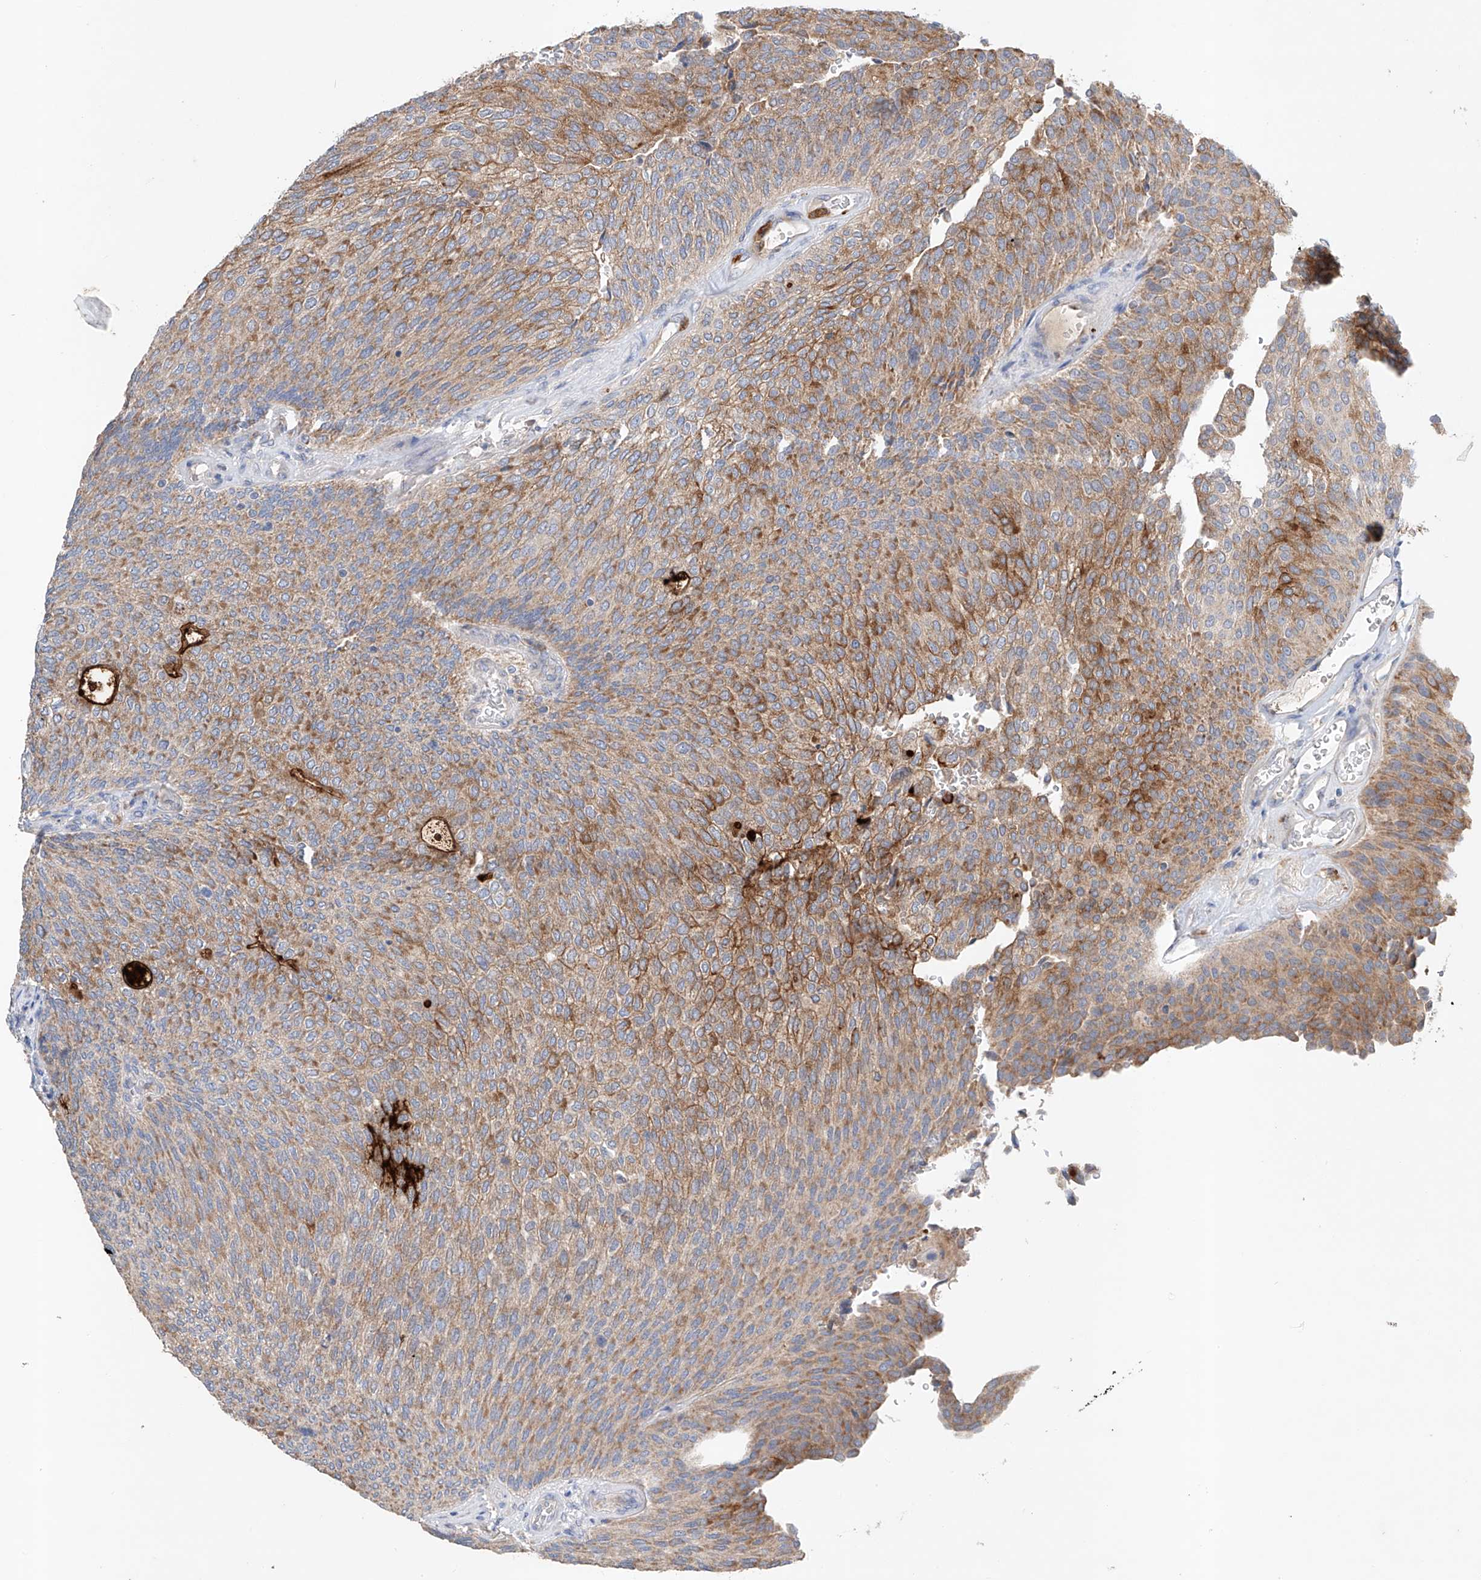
{"staining": {"intensity": "moderate", "quantity": ">75%", "location": "cytoplasmic/membranous"}, "tissue": "urothelial cancer", "cell_type": "Tumor cells", "image_type": "cancer", "snomed": [{"axis": "morphology", "description": "Urothelial carcinoma, Low grade"}, {"axis": "topography", "description": "Urinary bladder"}], "caption": "A brown stain highlights moderate cytoplasmic/membranous staining of a protein in human urothelial cancer tumor cells.", "gene": "GPC4", "patient": {"sex": "female", "age": 79}}